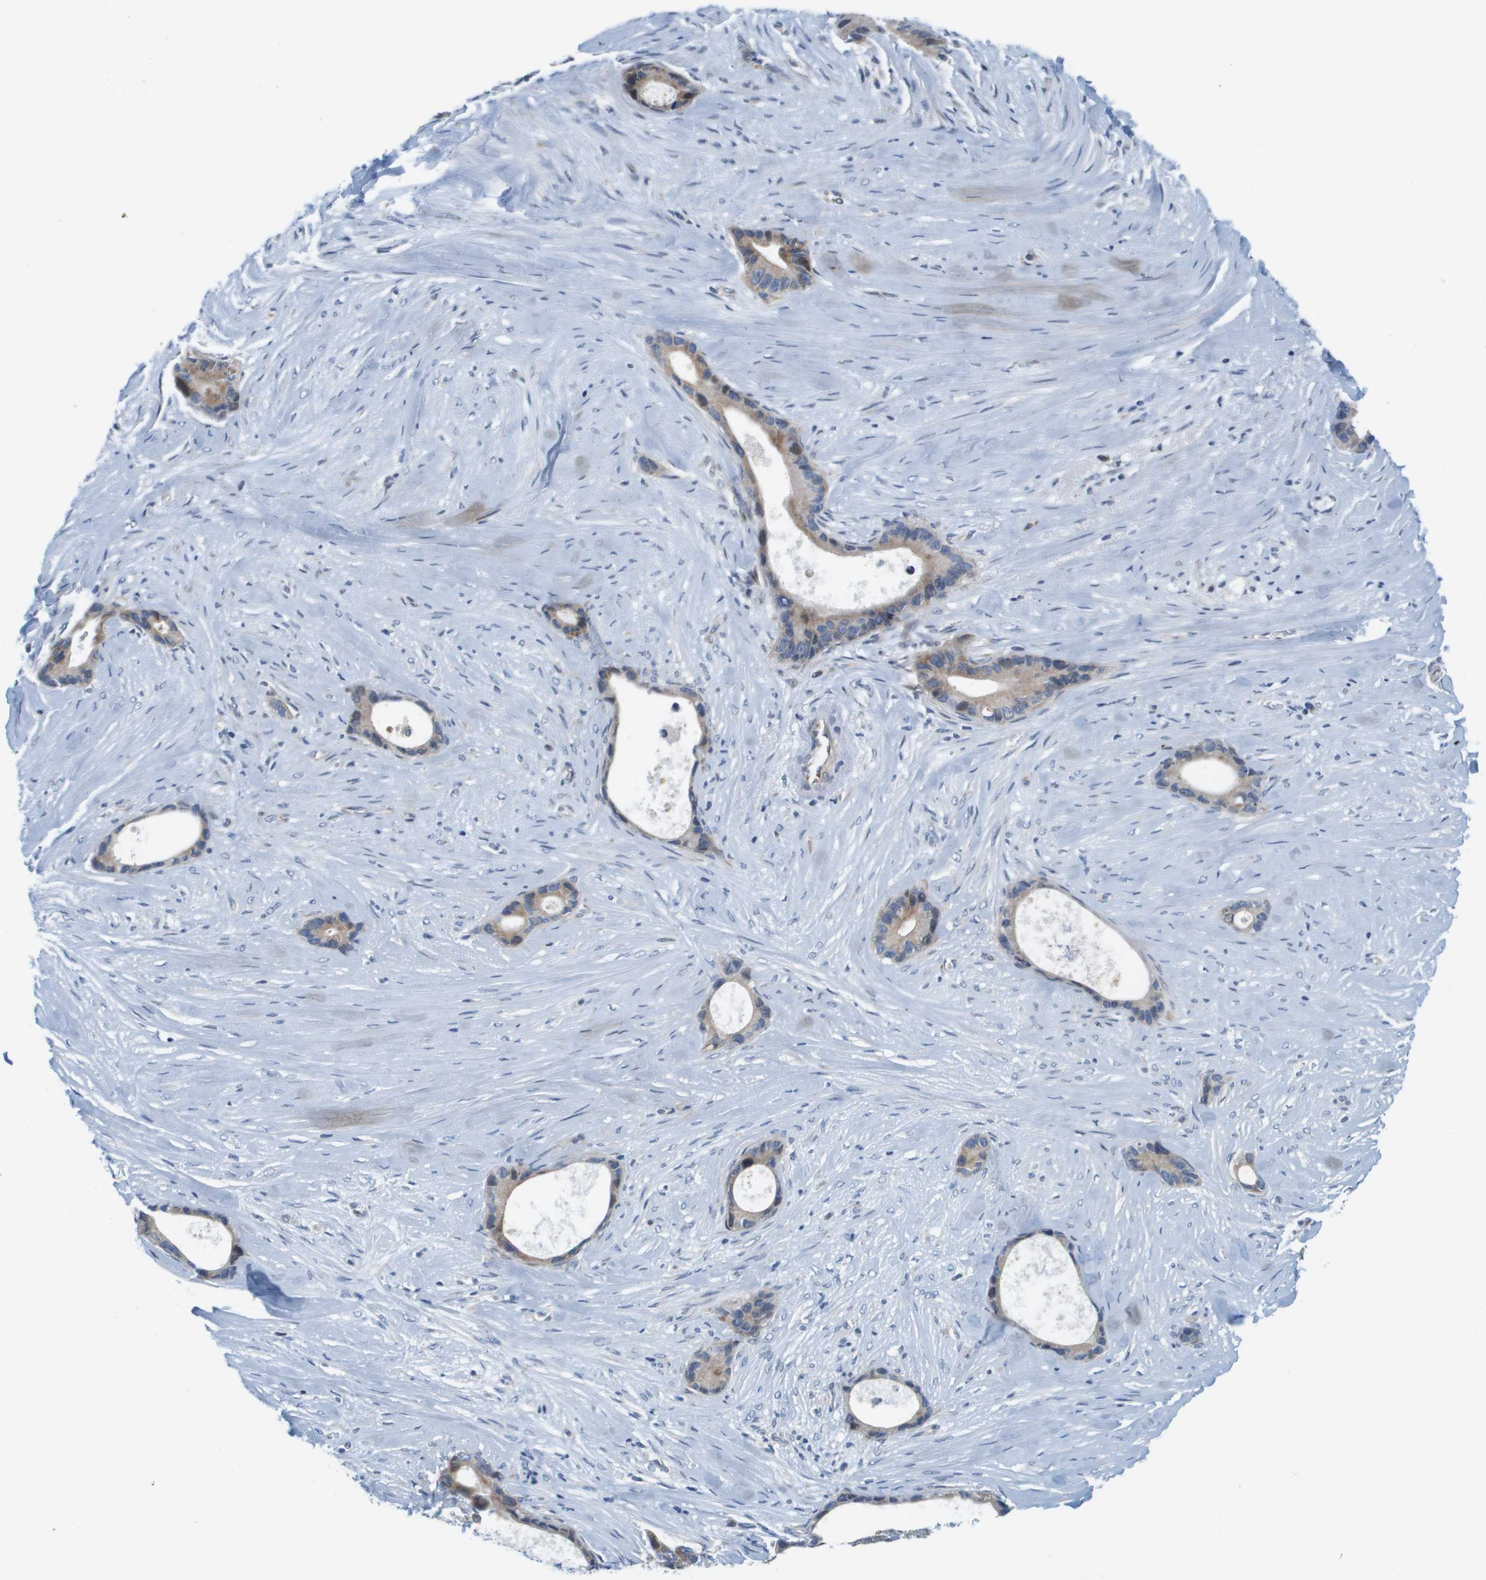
{"staining": {"intensity": "weak", "quantity": "25%-75%", "location": "cytoplasmic/membranous"}, "tissue": "liver cancer", "cell_type": "Tumor cells", "image_type": "cancer", "snomed": [{"axis": "morphology", "description": "Cholangiocarcinoma"}, {"axis": "topography", "description": "Liver"}], "caption": "Immunohistochemistry histopathology image of cholangiocarcinoma (liver) stained for a protein (brown), which exhibits low levels of weak cytoplasmic/membranous expression in about 25%-75% of tumor cells.", "gene": "KRT23", "patient": {"sex": "female", "age": 55}}